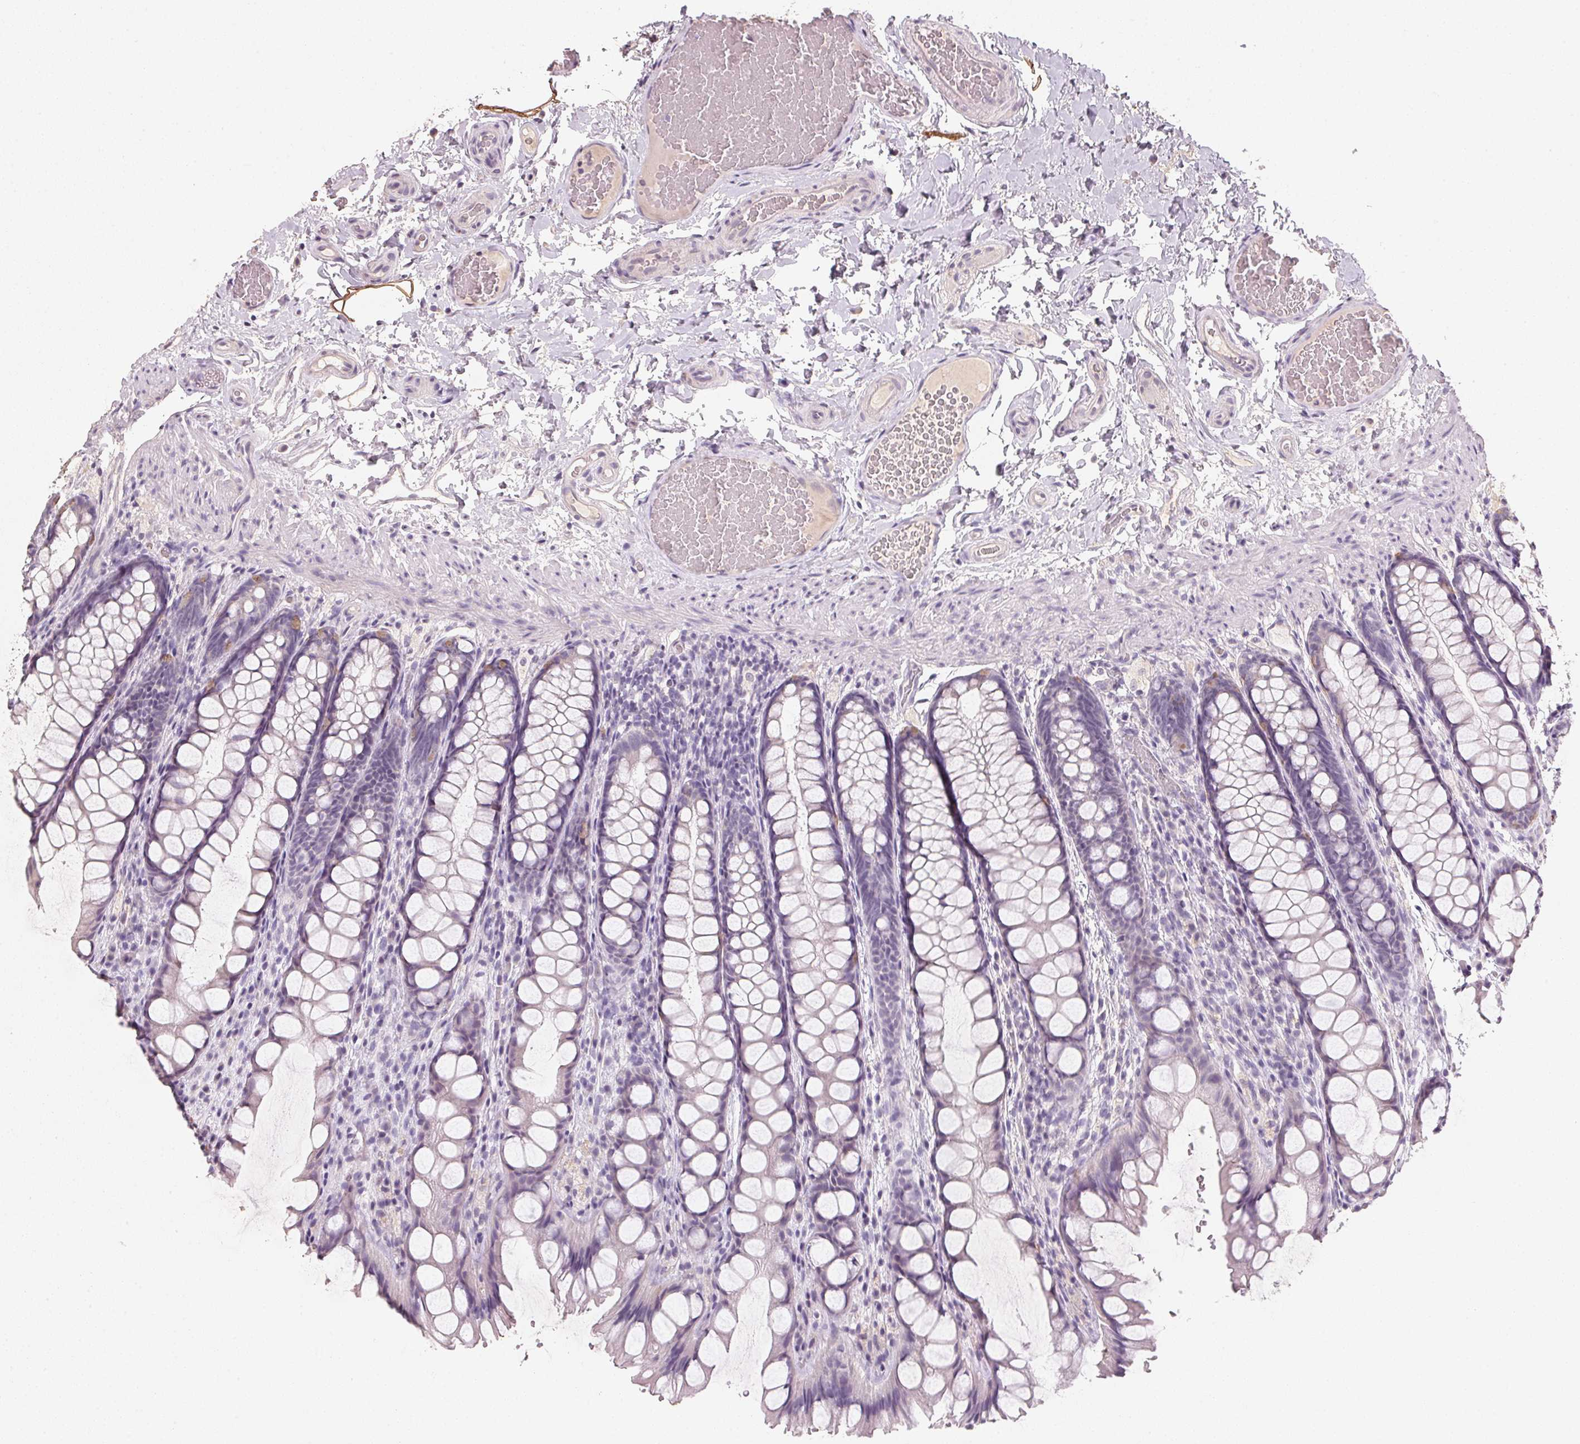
{"staining": {"intensity": "negative", "quantity": "none", "location": "none"}, "tissue": "colon", "cell_type": "Endothelial cells", "image_type": "normal", "snomed": [{"axis": "morphology", "description": "Normal tissue, NOS"}, {"axis": "topography", "description": "Colon"}], "caption": "The IHC micrograph has no significant positivity in endothelial cells of colon. The staining was performed using DAB (3,3'-diaminobenzidine) to visualize the protein expression in brown, while the nuclei were stained in blue with hematoxylin (Magnification: 20x).", "gene": "CXCL5", "patient": {"sex": "male", "age": 47}}